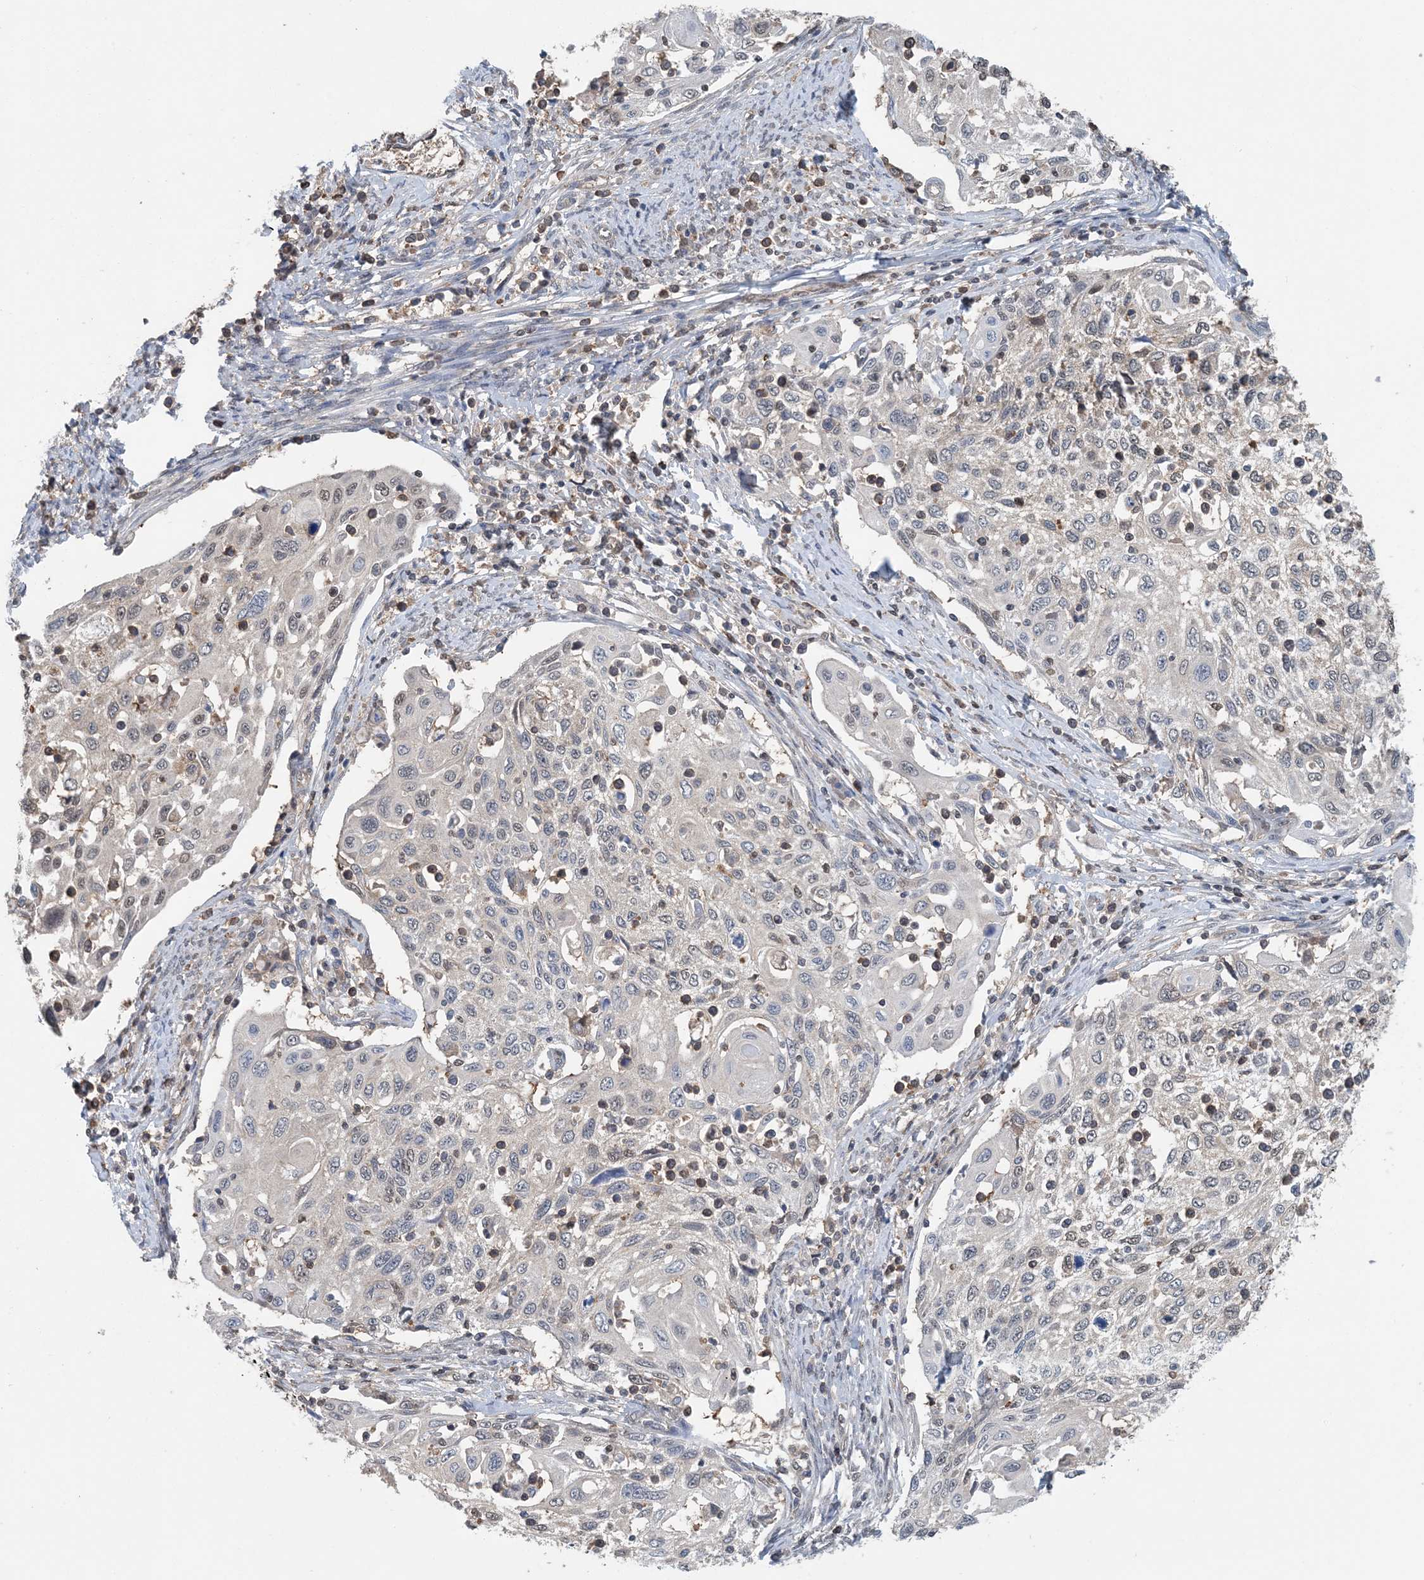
{"staining": {"intensity": "negative", "quantity": "none", "location": "none"}, "tissue": "cervical cancer", "cell_type": "Tumor cells", "image_type": "cancer", "snomed": [{"axis": "morphology", "description": "Squamous cell carcinoma, NOS"}, {"axis": "topography", "description": "Cervix"}], "caption": "Immunohistochemistry of human squamous cell carcinoma (cervical) exhibits no expression in tumor cells.", "gene": "HIKESHI", "patient": {"sex": "female", "age": 70}}